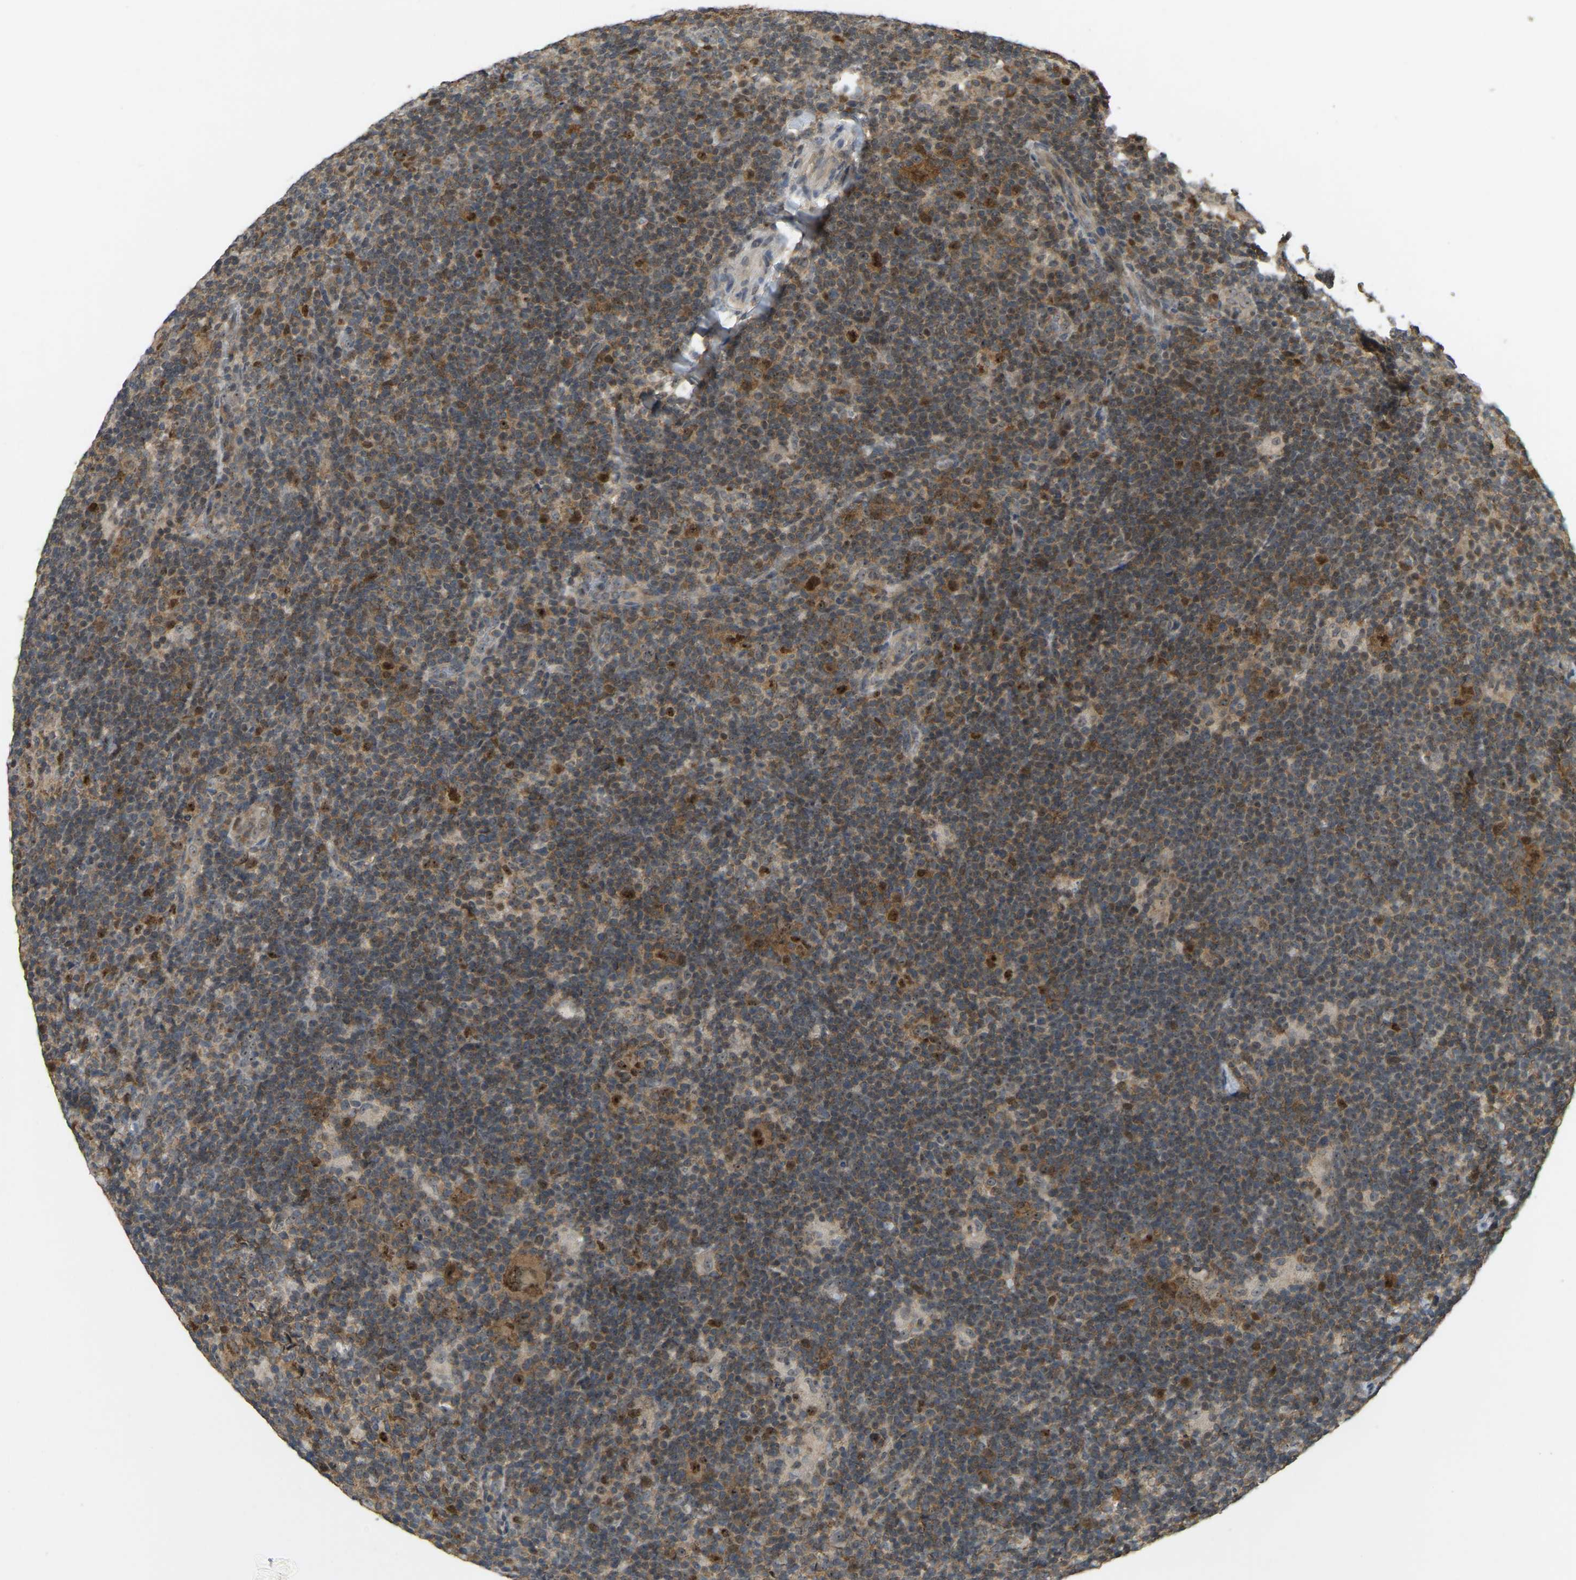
{"staining": {"intensity": "strong", "quantity": "25%-75%", "location": "cytoplasmic/membranous,nuclear"}, "tissue": "lymphoma", "cell_type": "Tumor cells", "image_type": "cancer", "snomed": [{"axis": "morphology", "description": "Hodgkin's disease, NOS"}, {"axis": "topography", "description": "Lymph node"}], "caption": "Hodgkin's disease tissue reveals strong cytoplasmic/membranous and nuclear positivity in approximately 25%-75% of tumor cells, visualized by immunohistochemistry. The staining was performed using DAB to visualize the protein expression in brown, while the nuclei were stained in blue with hematoxylin (Magnification: 20x).", "gene": "BRF2", "patient": {"sex": "female", "age": 57}}